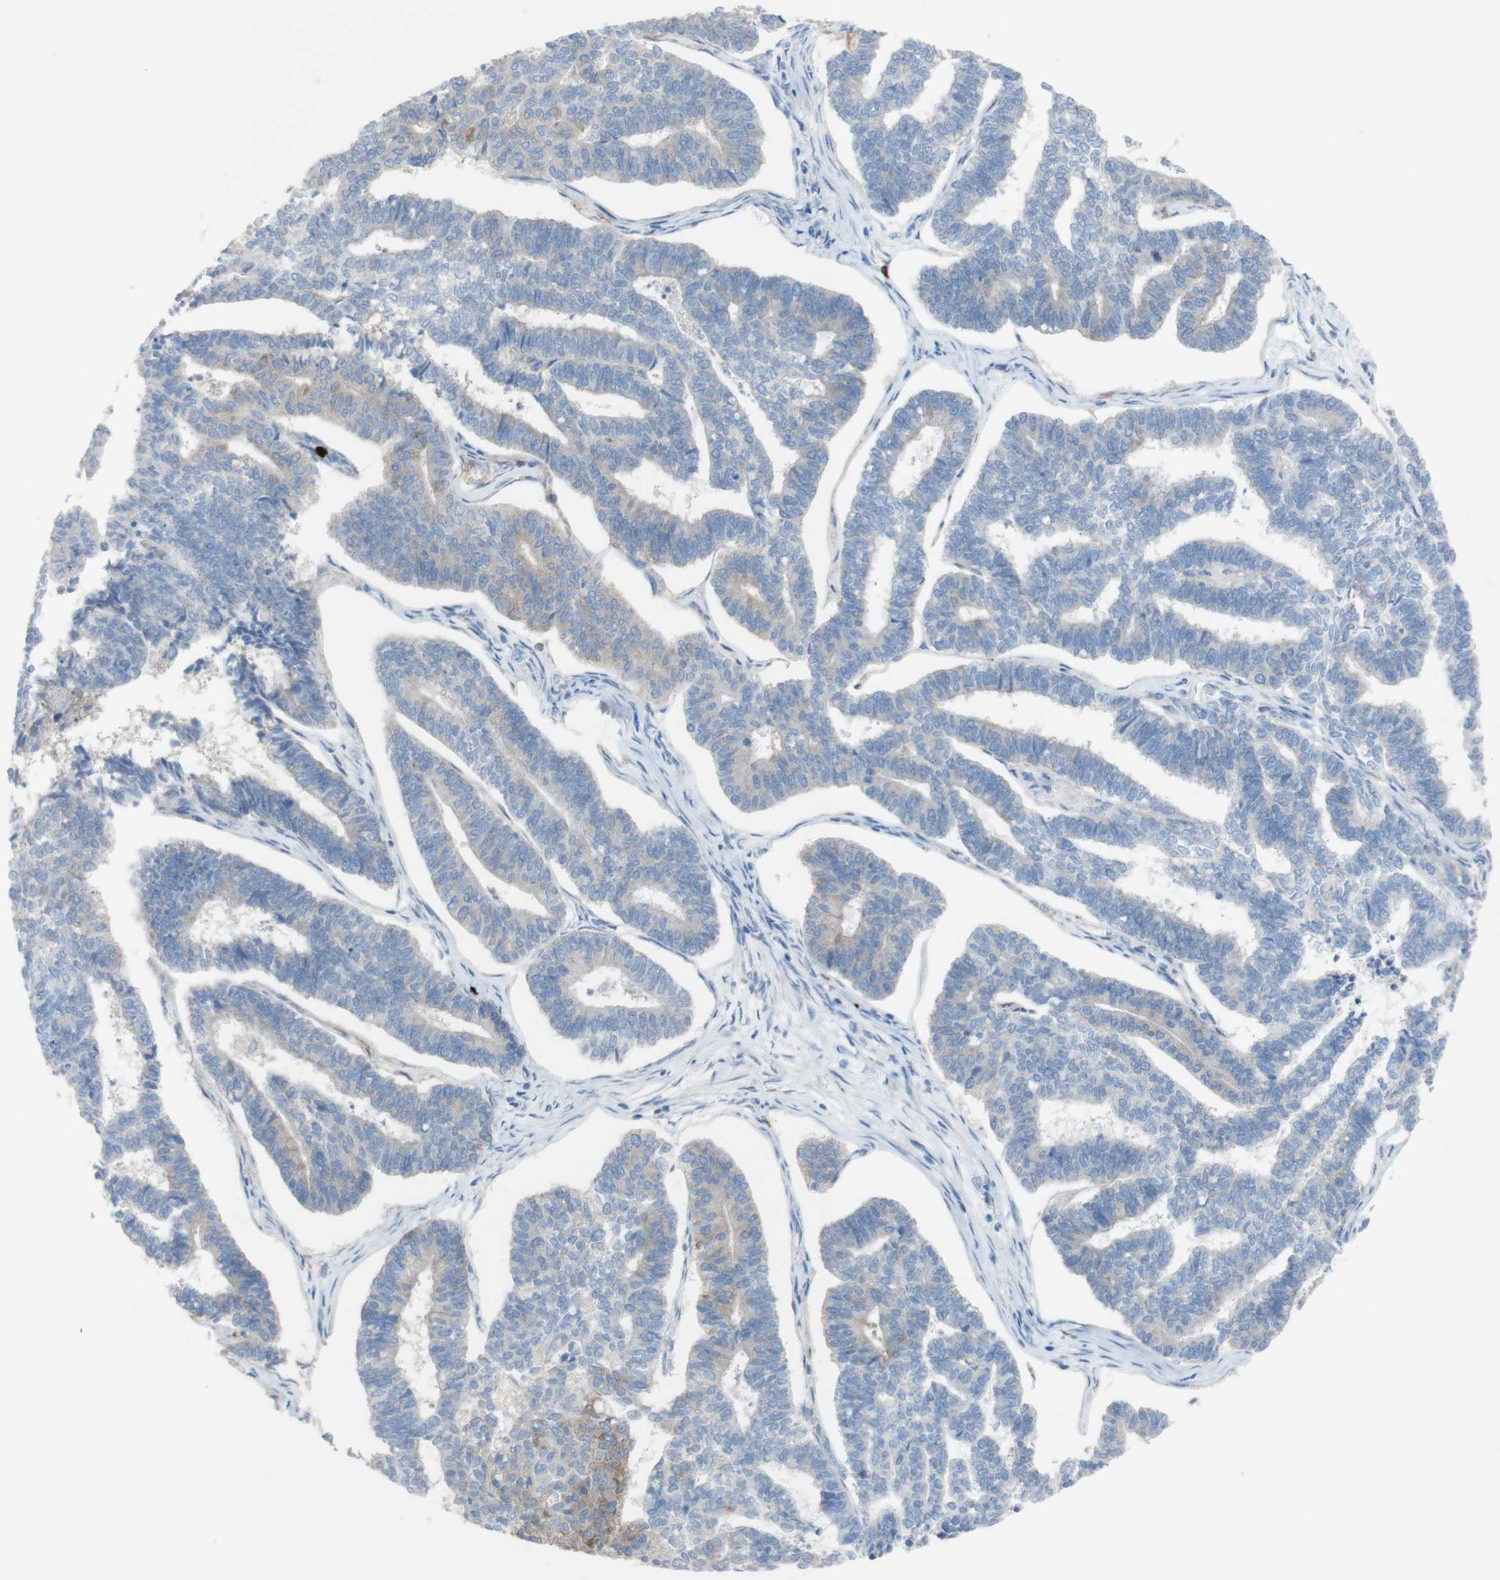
{"staining": {"intensity": "weak", "quantity": ">75%", "location": "cytoplasmic/membranous"}, "tissue": "endometrial cancer", "cell_type": "Tumor cells", "image_type": "cancer", "snomed": [{"axis": "morphology", "description": "Adenocarcinoma, NOS"}, {"axis": "topography", "description": "Endometrium"}], "caption": "Protein analysis of endometrial adenocarcinoma tissue shows weak cytoplasmic/membranous positivity in about >75% of tumor cells. The protein is shown in brown color, while the nuclei are stained blue.", "gene": "PACSIN1", "patient": {"sex": "female", "age": 70}}